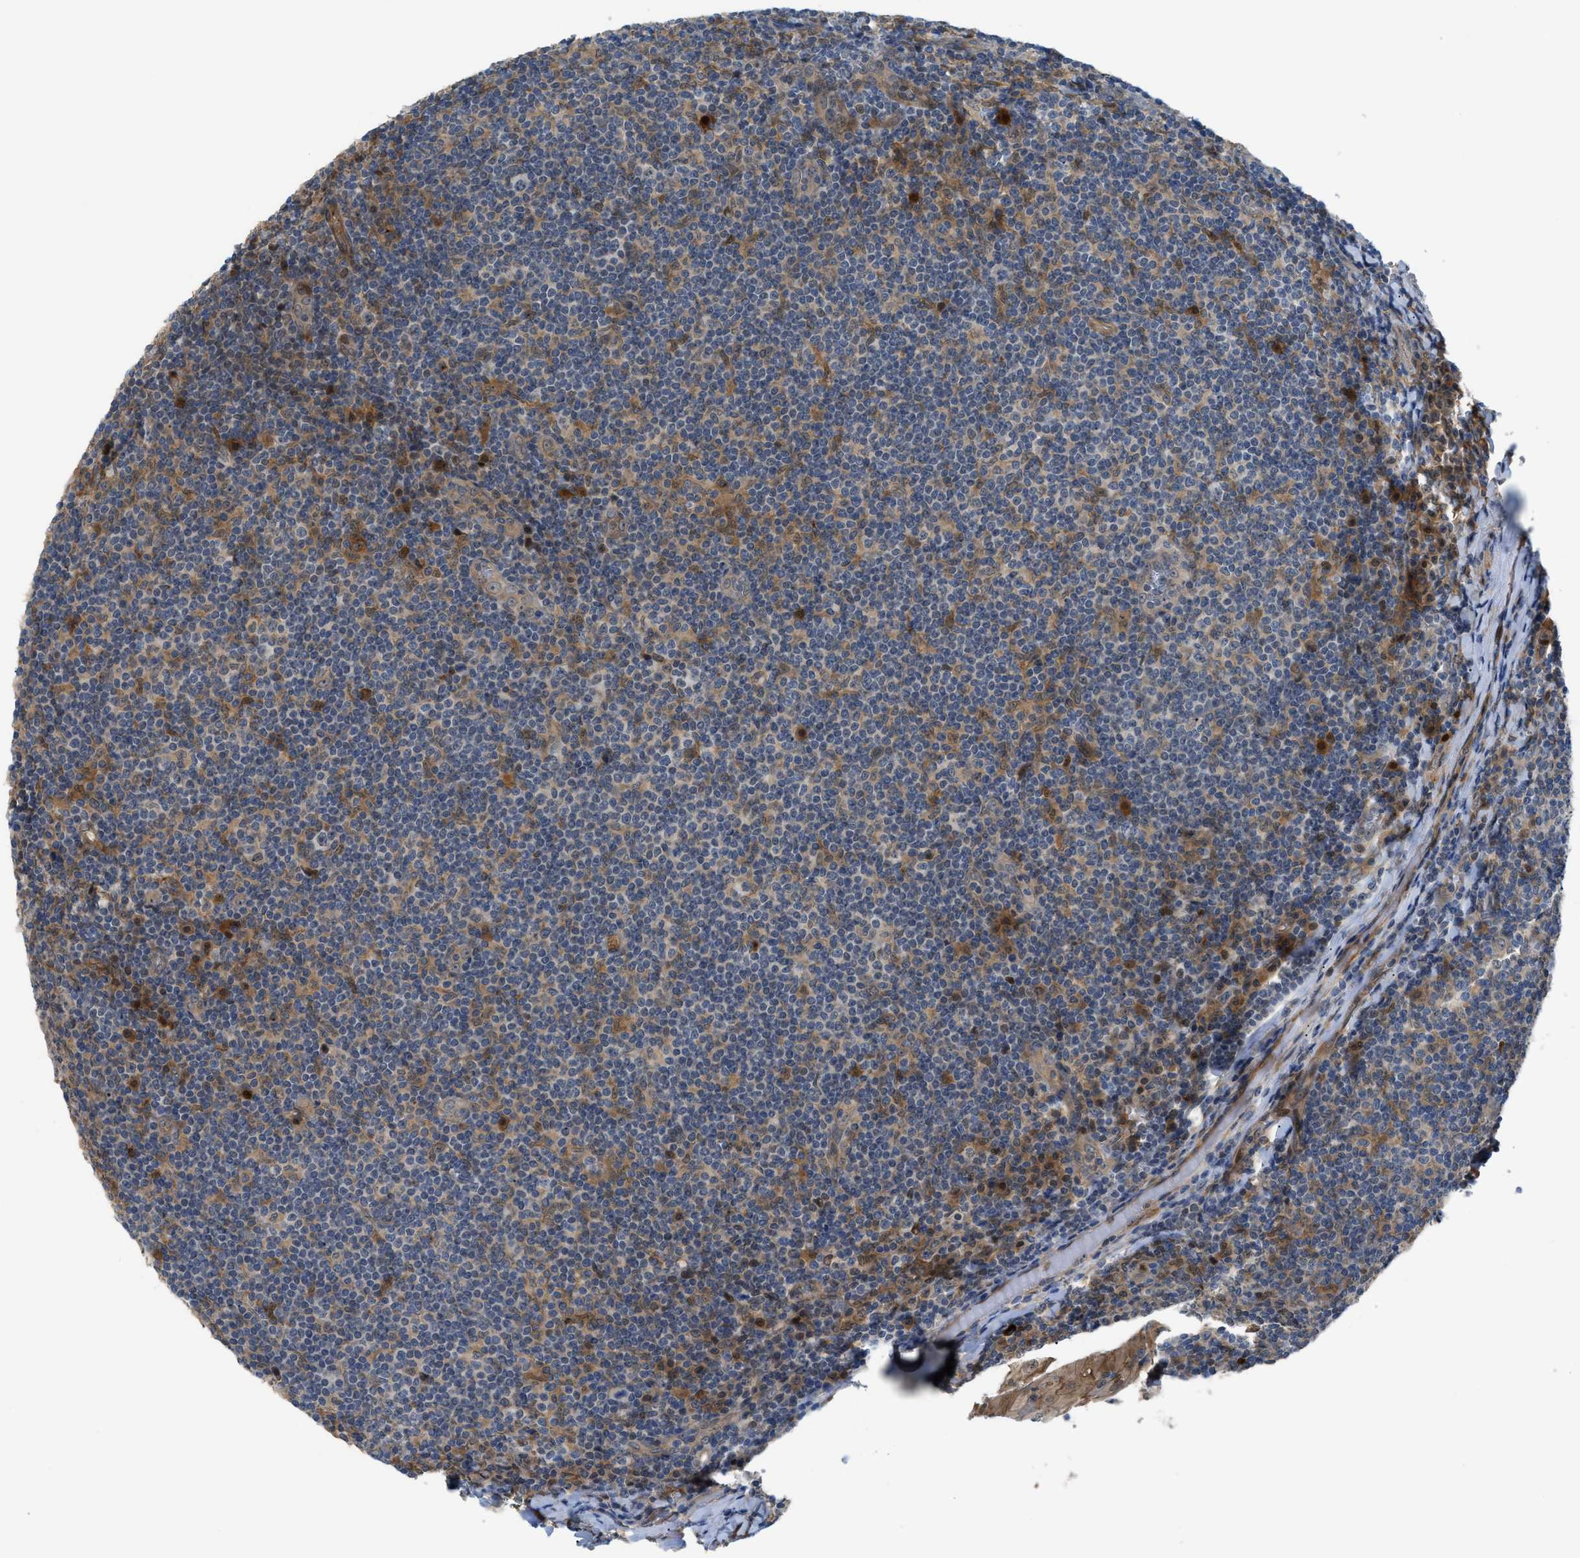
{"staining": {"intensity": "weak", "quantity": "<25%", "location": "nuclear"}, "tissue": "tonsil", "cell_type": "Germinal center cells", "image_type": "normal", "snomed": [{"axis": "morphology", "description": "Normal tissue, NOS"}, {"axis": "topography", "description": "Tonsil"}], "caption": "This is an immunohistochemistry micrograph of normal tonsil. There is no staining in germinal center cells.", "gene": "TRAK2", "patient": {"sex": "male", "age": 37}}